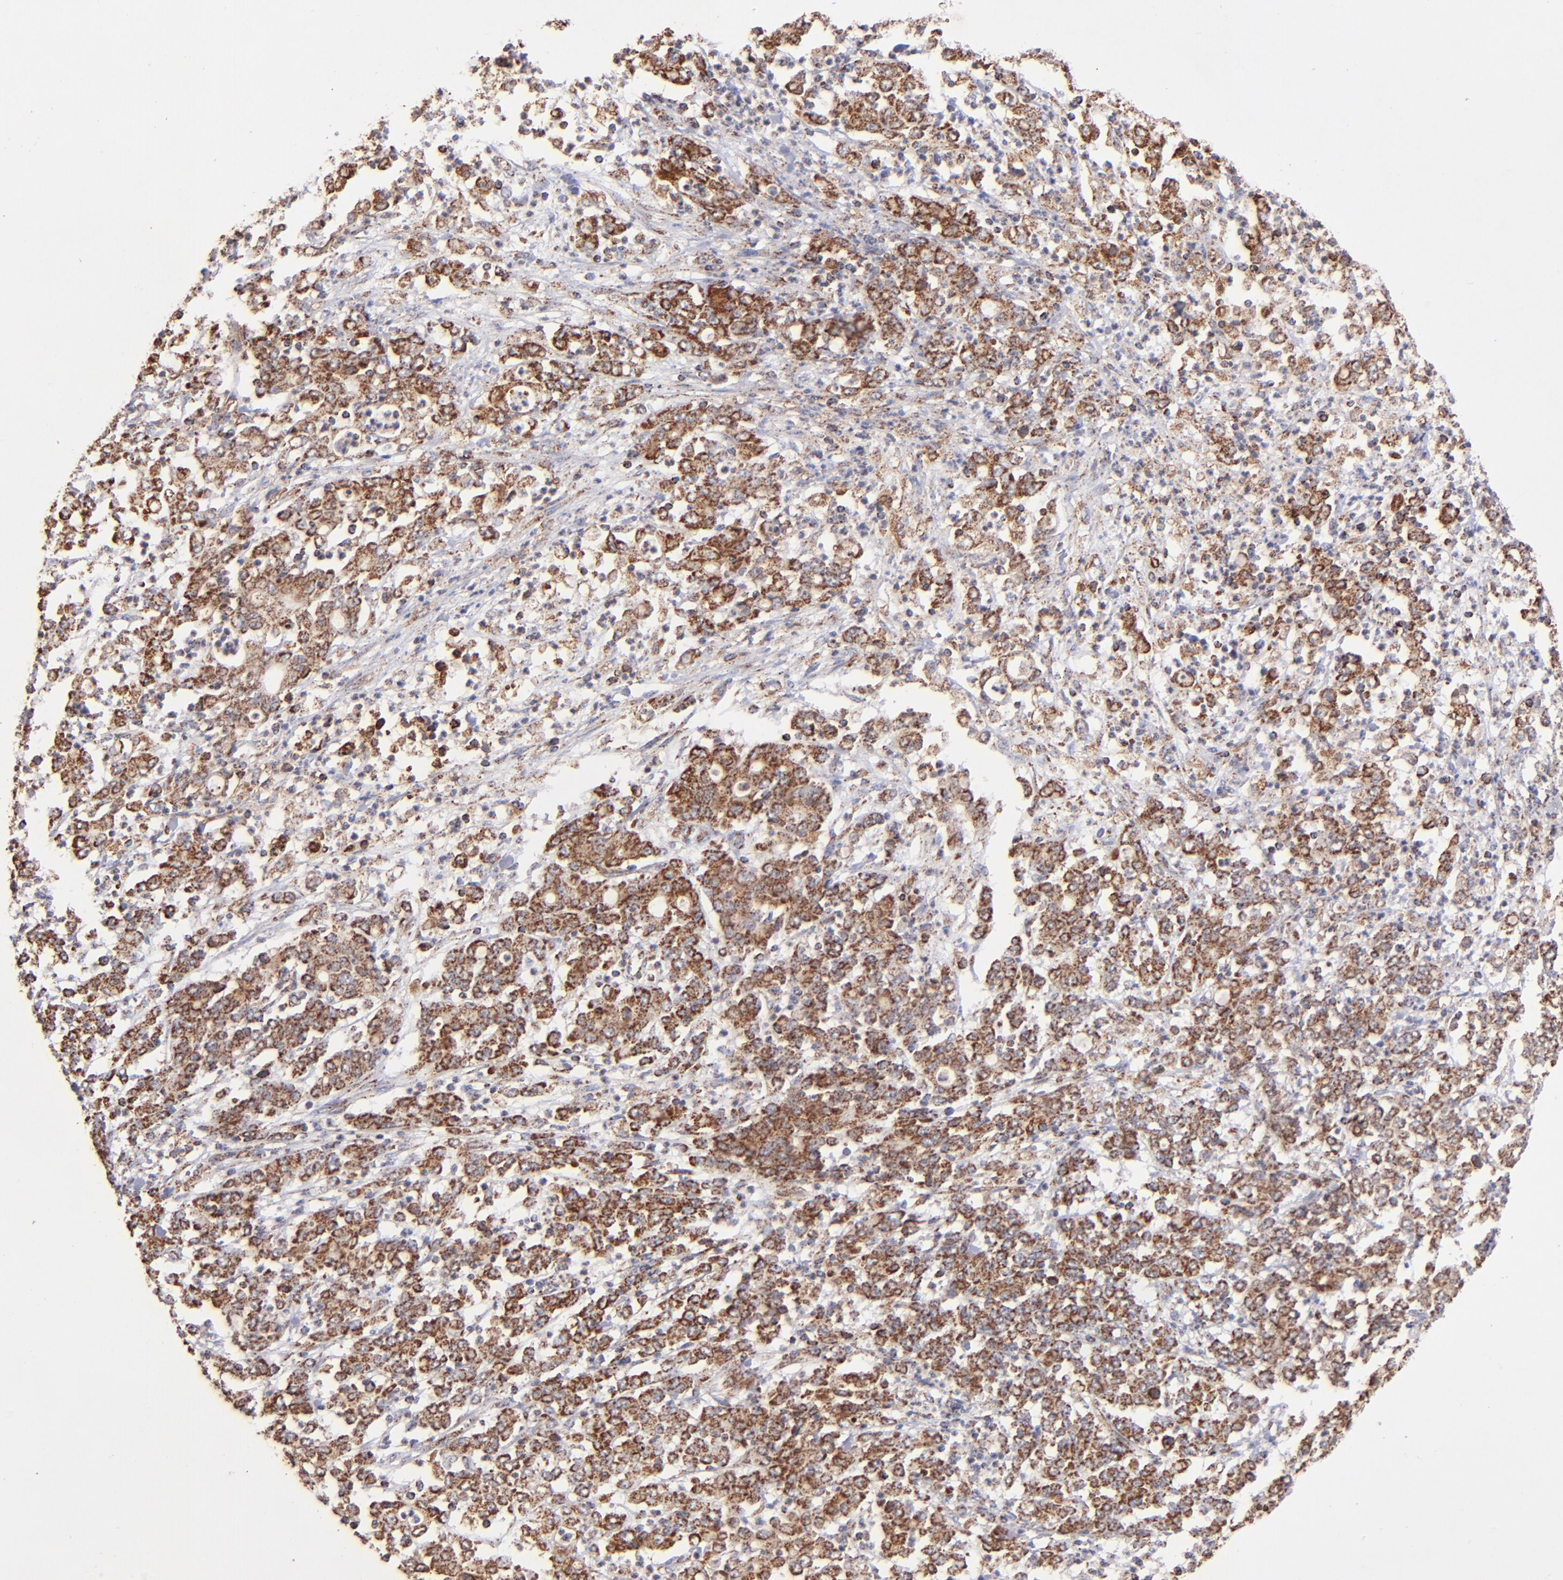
{"staining": {"intensity": "moderate", "quantity": ">75%", "location": "cytoplasmic/membranous"}, "tissue": "stomach cancer", "cell_type": "Tumor cells", "image_type": "cancer", "snomed": [{"axis": "morphology", "description": "Adenocarcinoma, NOS"}, {"axis": "topography", "description": "Stomach, lower"}], "caption": "IHC micrograph of adenocarcinoma (stomach) stained for a protein (brown), which demonstrates medium levels of moderate cytoplasmic/membranous positivity in about >75% of tumor cells.", "gene": "DLST", "patient": {"sex": "female", "age": 71}}